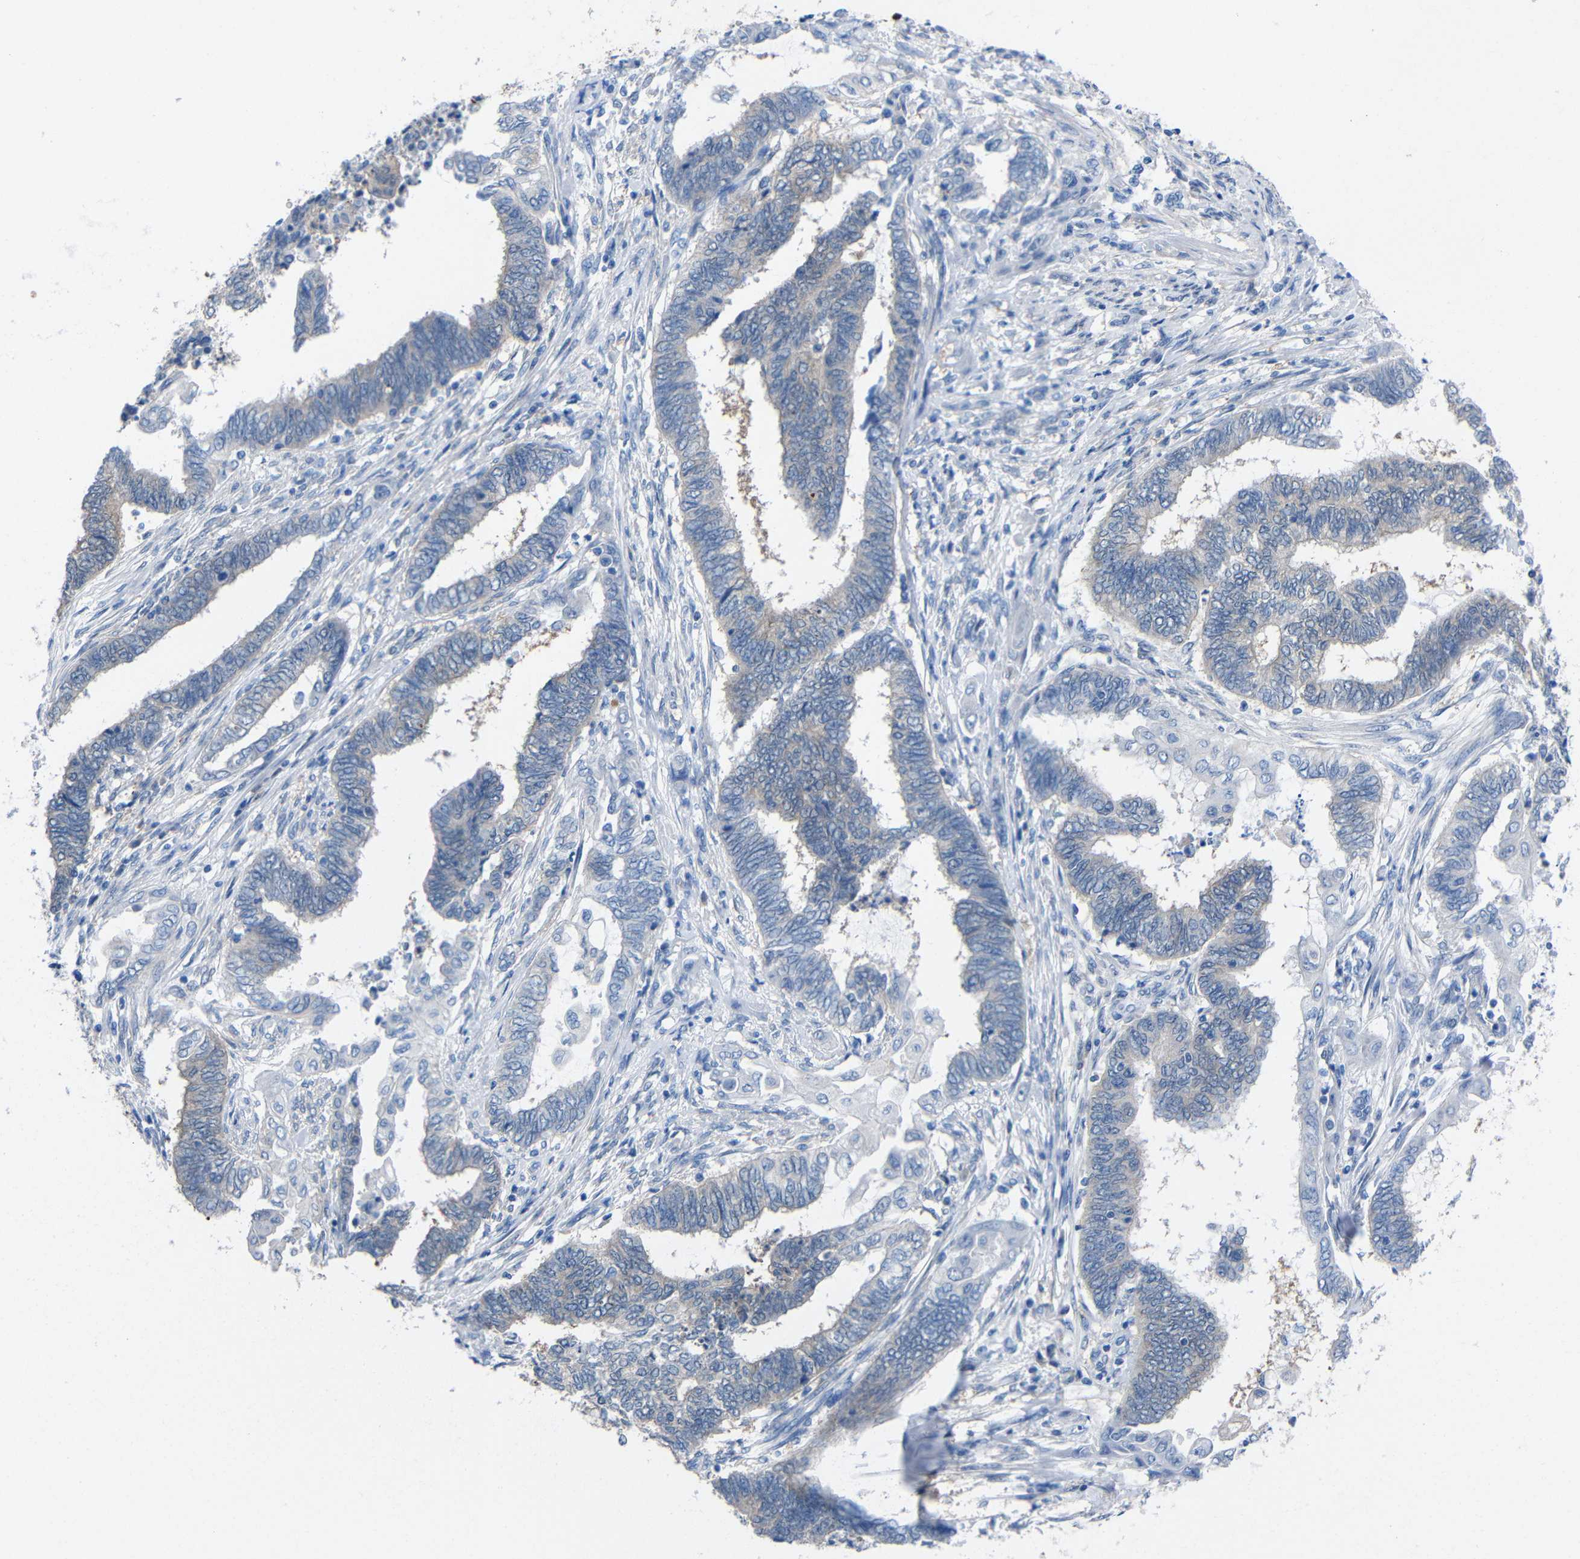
{"staining": {"intensity": "negative", "quantity": "none", "location": "none"}, "tissue": "endometrial cancer", "cell_type": "Tumor cells", "image_type": "cancer", "snomed": [{"axis": "morphology", "description": "Adenocarcinoma, NOS"}, {"axis": "topography", "description": "Uterus"}, {"axis": "topography", "description": "Endometrium"}], "caption": "An immunohistochemistry (IHC) histopathology image of adenocarcinoma (endometrial) is shown. There is no staining in tumor cells of adenocarcinoma (endometrial).", "gene": "PEBP1", "patient": {"sex": "female", "age": 70}}